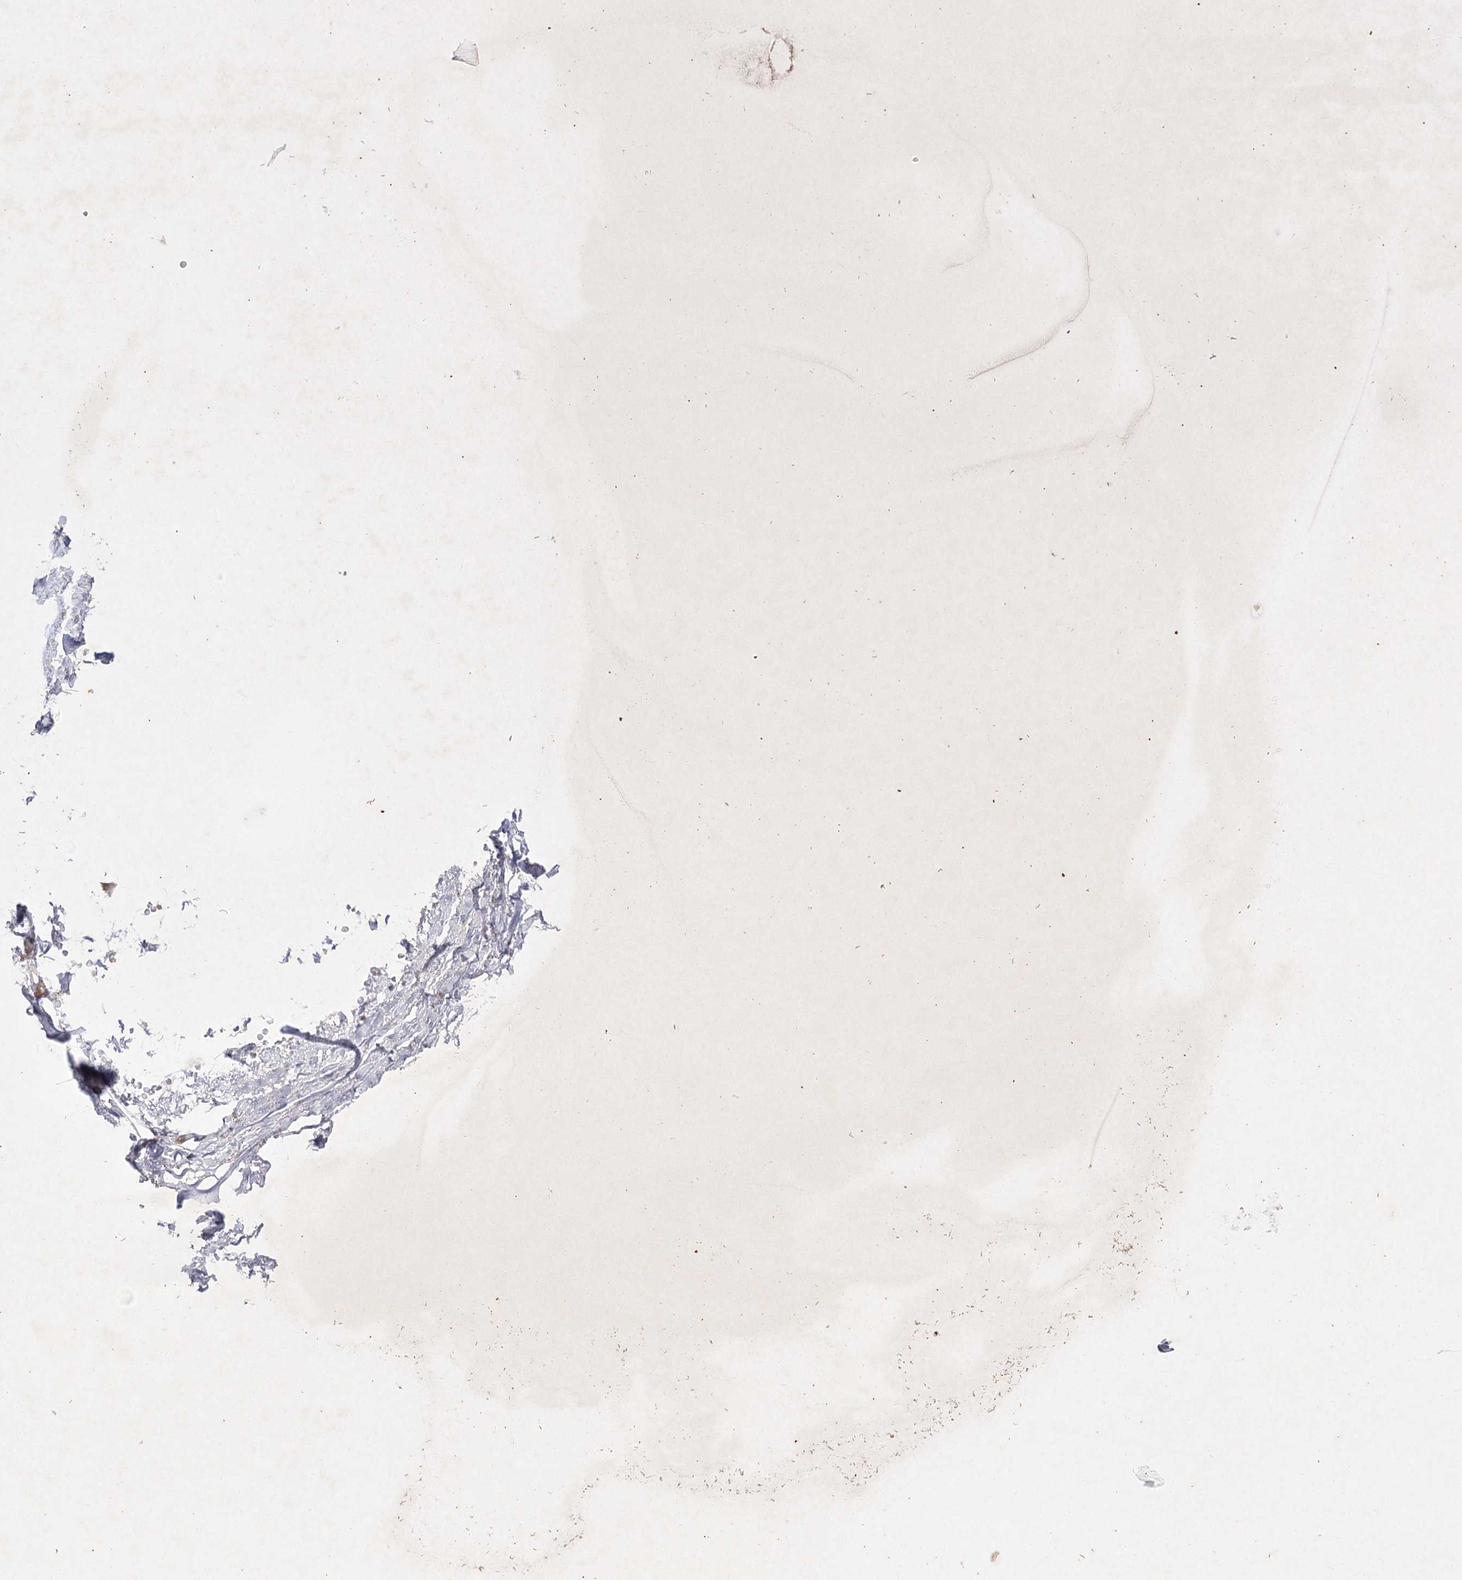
{"staining": {"intensity": "negative", "quantity": "none", "location": "none"}, "tissue": "adipose tissue", "cell_type": "Adipocytes", "image_type": "normal", "snomed": [{"axis": "morphology", "description": "Normal tissue, NOS"}, {"axis": "topography", "description": "Lymph node"}, {"axis": "topography", "description": "Bronchus"}], "caption": "Protein analysis of benign adipose tissue exhibits no significant positivity in adipocytes.", "gene": "BCR", "patient": {"sex": "male", "age": 63}}